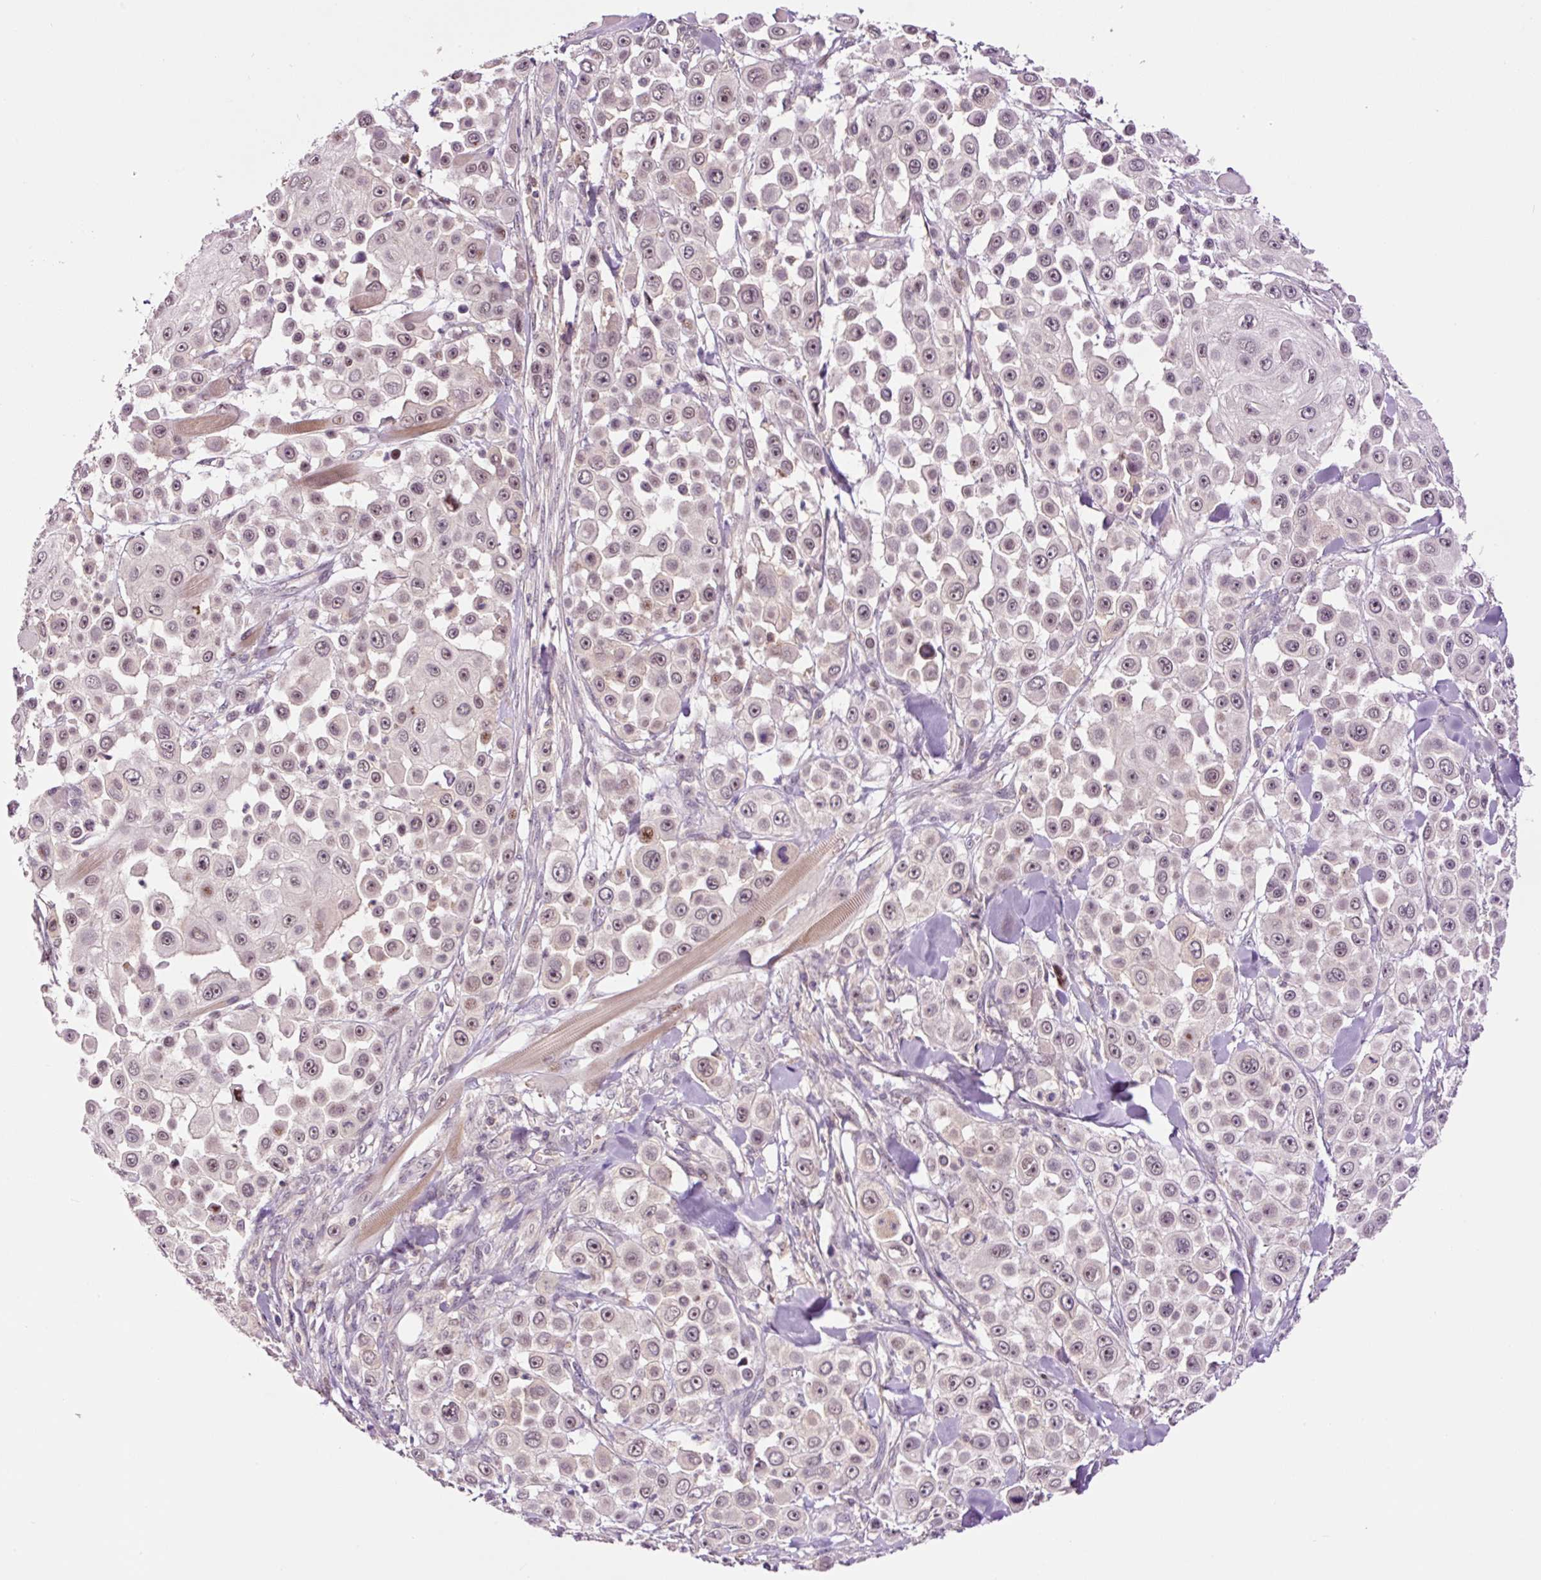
{"staining": {"intensity": "weak", "quantity": "<25%", "location": "nuclear"}, "tissue": "skin cancer", "cell_type": "Tumor cells", "image_type": "cancer", "snomed": [{"axis": "morphology", "description": "Squamous cell carcinoma, NOS"}, {"axis": "topography", "description": "Skin"}], "caption": "Tumor cells show no significant expression in skin cancer (squamous cell carcinoma).", "gene": "DPPA4", "patient": {"sex": "male", "age": 67}}